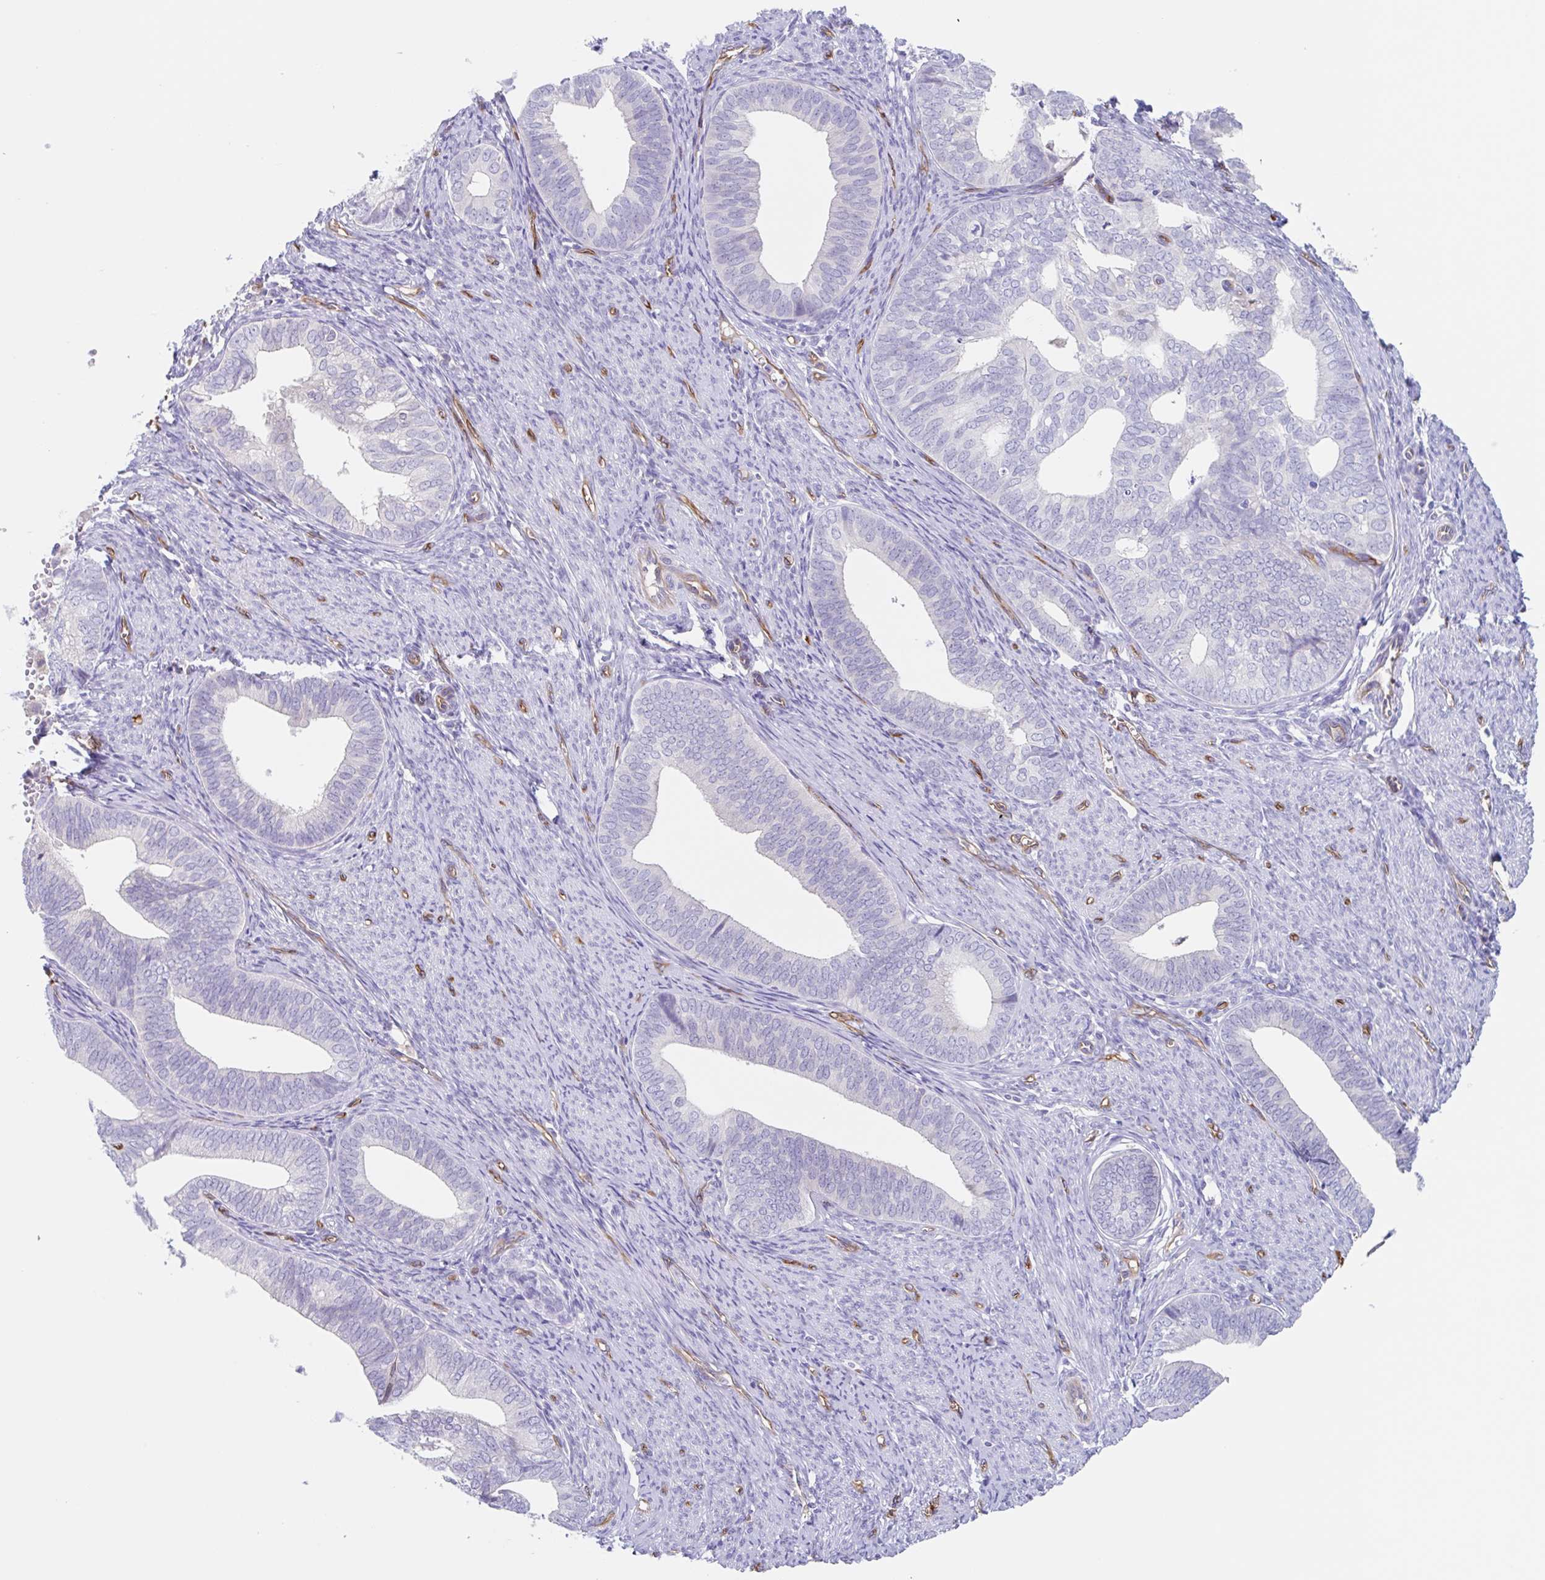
{"staining": {"intensity": "negative", "quantity": "none", "location": "none"}, "tissue": "endometrial cancer", "cell_type": "Tumor cells", "image_type": "cancer", "snomed": [{"axis": "morphology", "description": "Adenocarcinoma, NOS"}, {"axis": "topography", "description": "Endometrium"}], "caption": "This is an immunohistochemistry (IHC) histopathology image of human adenocarcinoma (endometrial). There is no positivity in tumor cells.", "gene": "EHD4", "patient": {"sex": "female", "age": 75}}